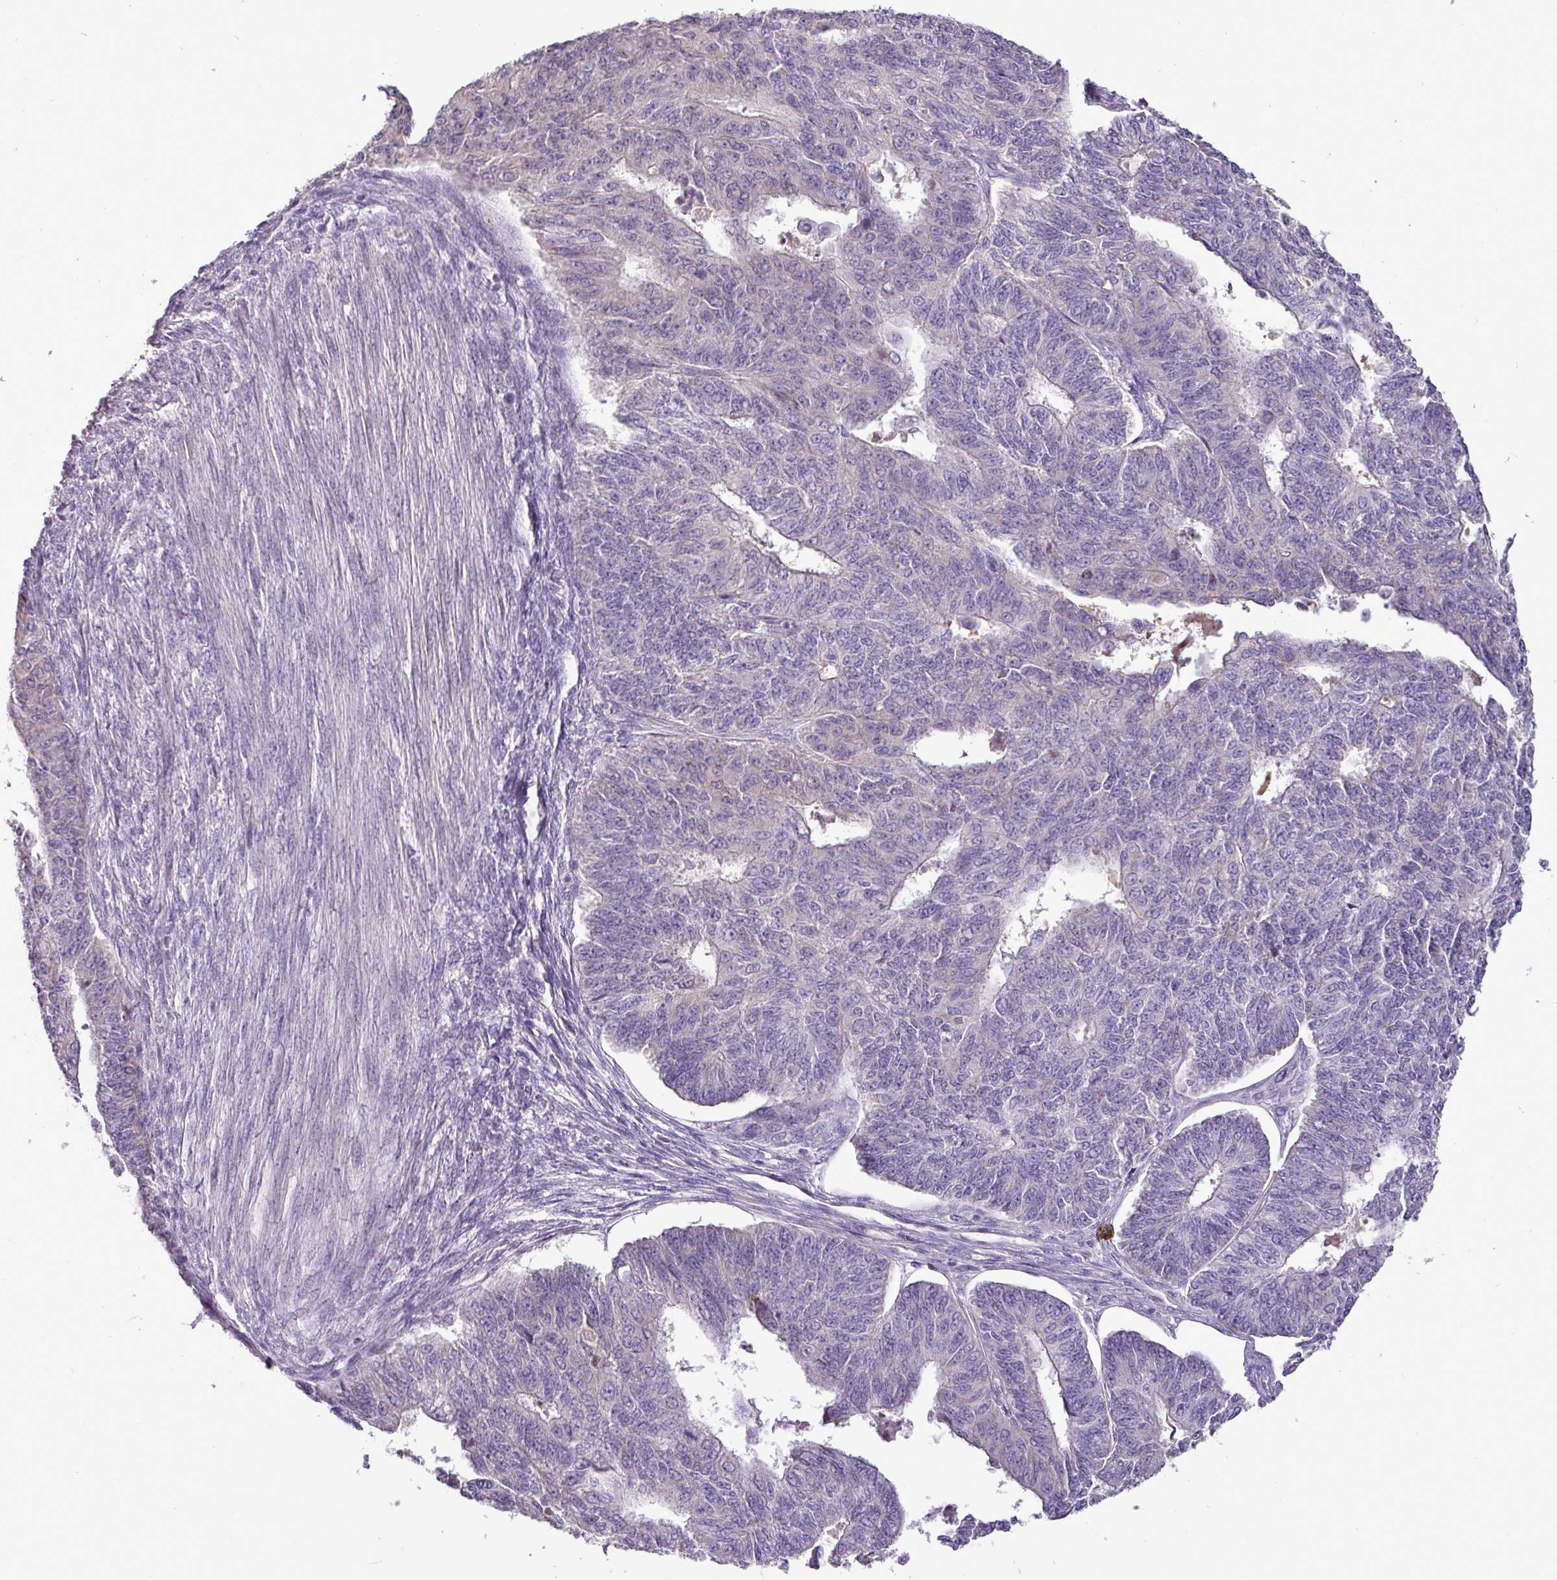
{"staining": {"intensity": "negative", "quantity": "none", "location": "none"}, "tissue": "endometrial cancer", "cell_type": "Tumor cells", "image_type": "cancer", "snomed": [{"axis": "morphology", "description": "Adenocarcinoma, NOS"}, {"axis": "topography", "description": "Endometrium"}], "caption": "This is an IHC micrograph of human endometrial adenocarcinoma. There is no staining in tumor cells.", "gene": "BRINP2", "patient": {"sex": "female", "age": 32}}